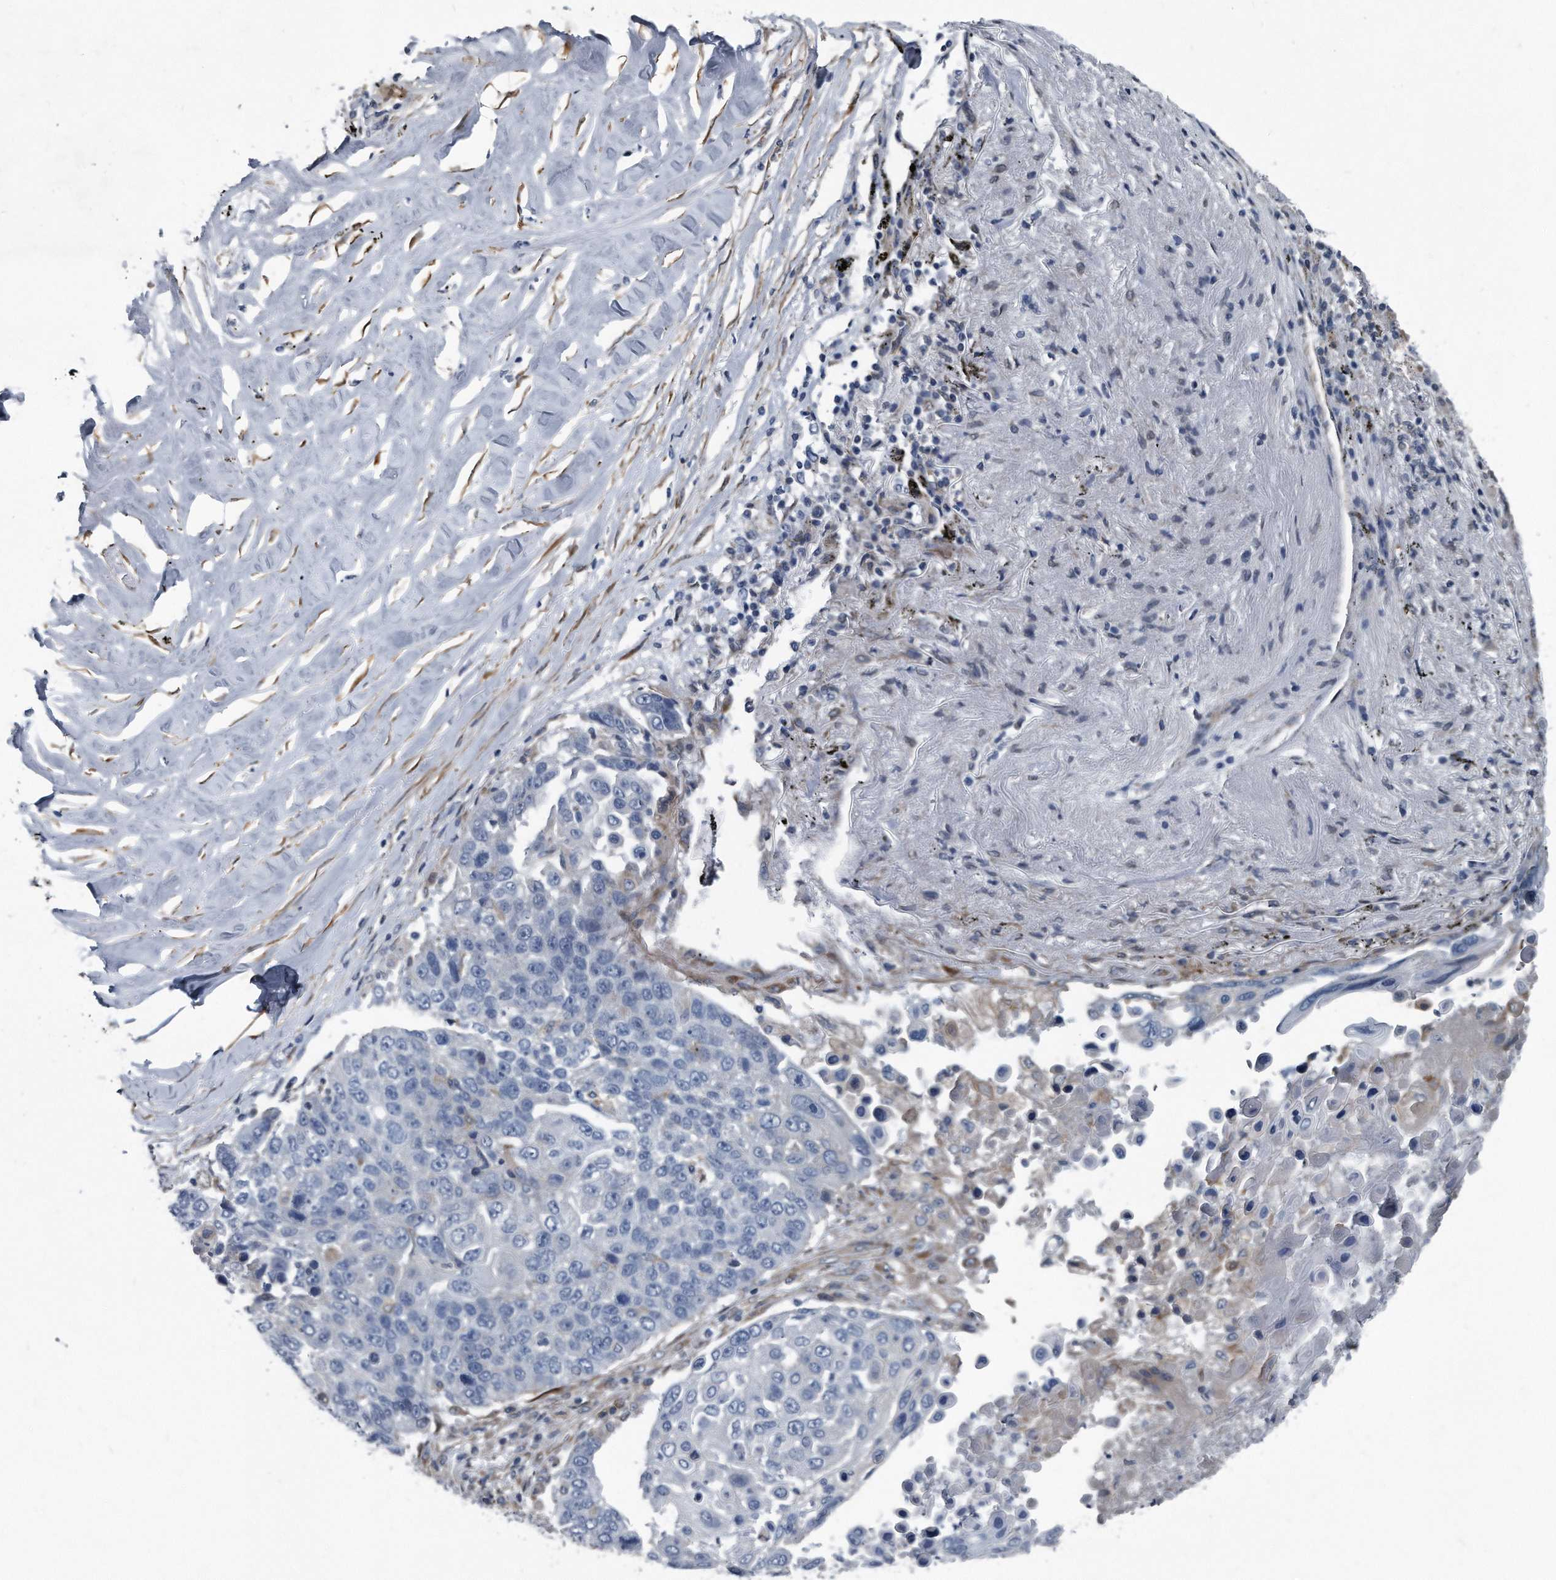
{"staining": {"intensity": "negative", "quantity": "none", "location": "none"}, "tissue": "lung cancer", "cell_type": "Tumor cells", "image_type": "cancer", "snomed": [{"axis": "morphology", "description": "Squamous cell carcinoma, NOS"}, {"axis": "topography", "description": "Lung"}], "caption": "This image is of lung cancer stained with IHC to label a protein in brown with the nuclei are counter-stained blue. There is no staining in tumor cells. (IHC, brightfield microscopy, high magnification).", "gene": "PLEC", "patient": {"sex": "male", "age": 66}}